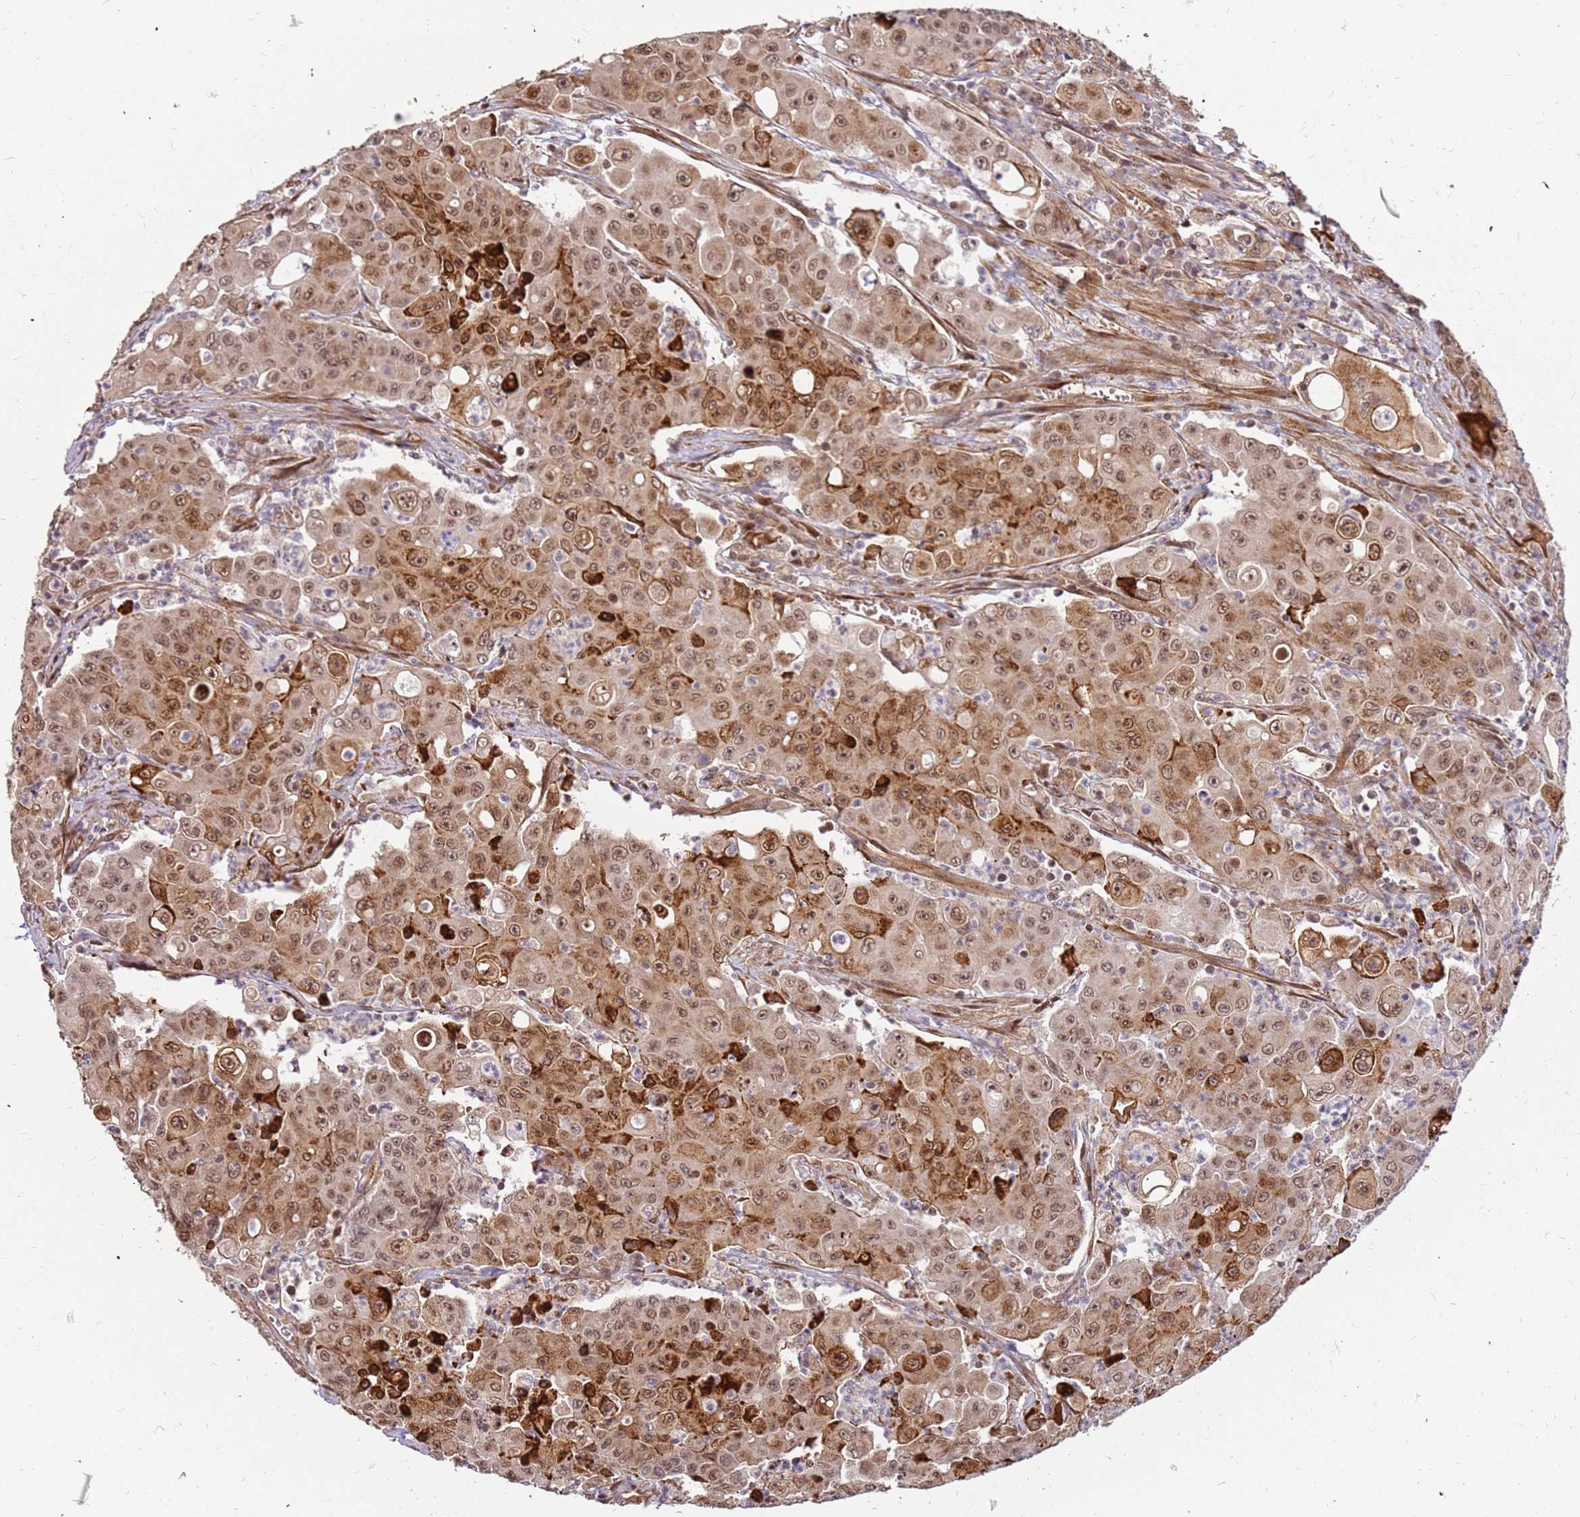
{"staining": {"intensity": "moderate", "quantity": ">75%", "location": "cytoplasmic/membranous,nuclear"}, "tissue": "colorectal cancer", "cell_type": "Tumor cells", "image_type": "cancer", "snomed": [{"axis": "morphology", "description": "Adenocarcinoma, NOS"}, {"axis": "topography", "description": "Colon"}], "caption": "Protein staining demonstrates moderate cytoplasmic/membranous and nuclear positivity in approximately >75% of tumor cells in colorectal cancer.", "gene": "ST18", "patient": {"sex": "male", "age": 51}}